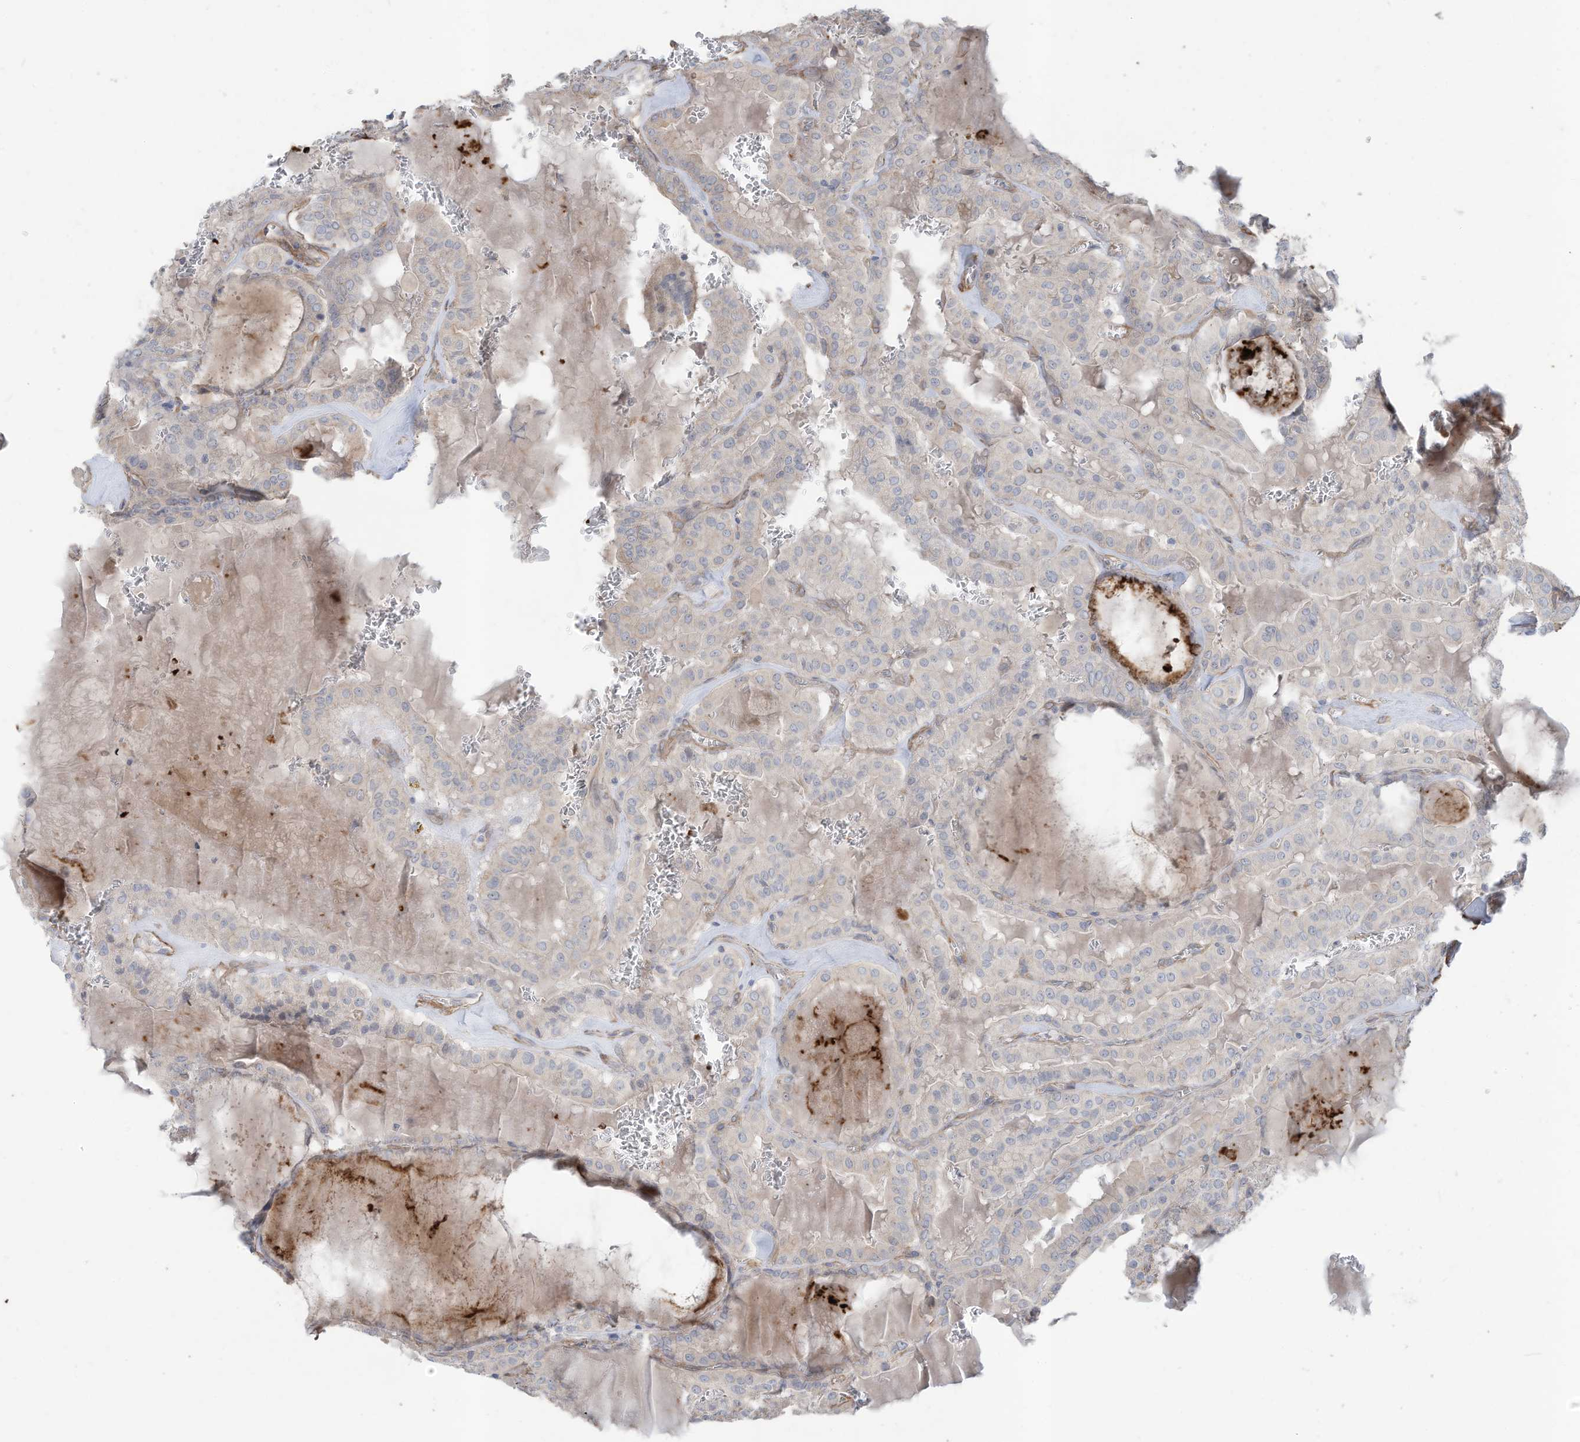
{"staining": {"intensity": "negative", "quantity": "none", "location": "none"}, "tissue": "thyroid cancer", "cell_type": "Tumor cells", "image_type": "cancer", "snomed": [{"axis": "morphology", "description": "Papillary adenocarcinoma, NOS"}, {"axis": "topography", "description": "Thyroid gland"}], "caption": "Tumor cells show no significant expression in thyroid cancer.", "gene": "SLC17A7", "patient": {"sex": "male", "age": 52}}